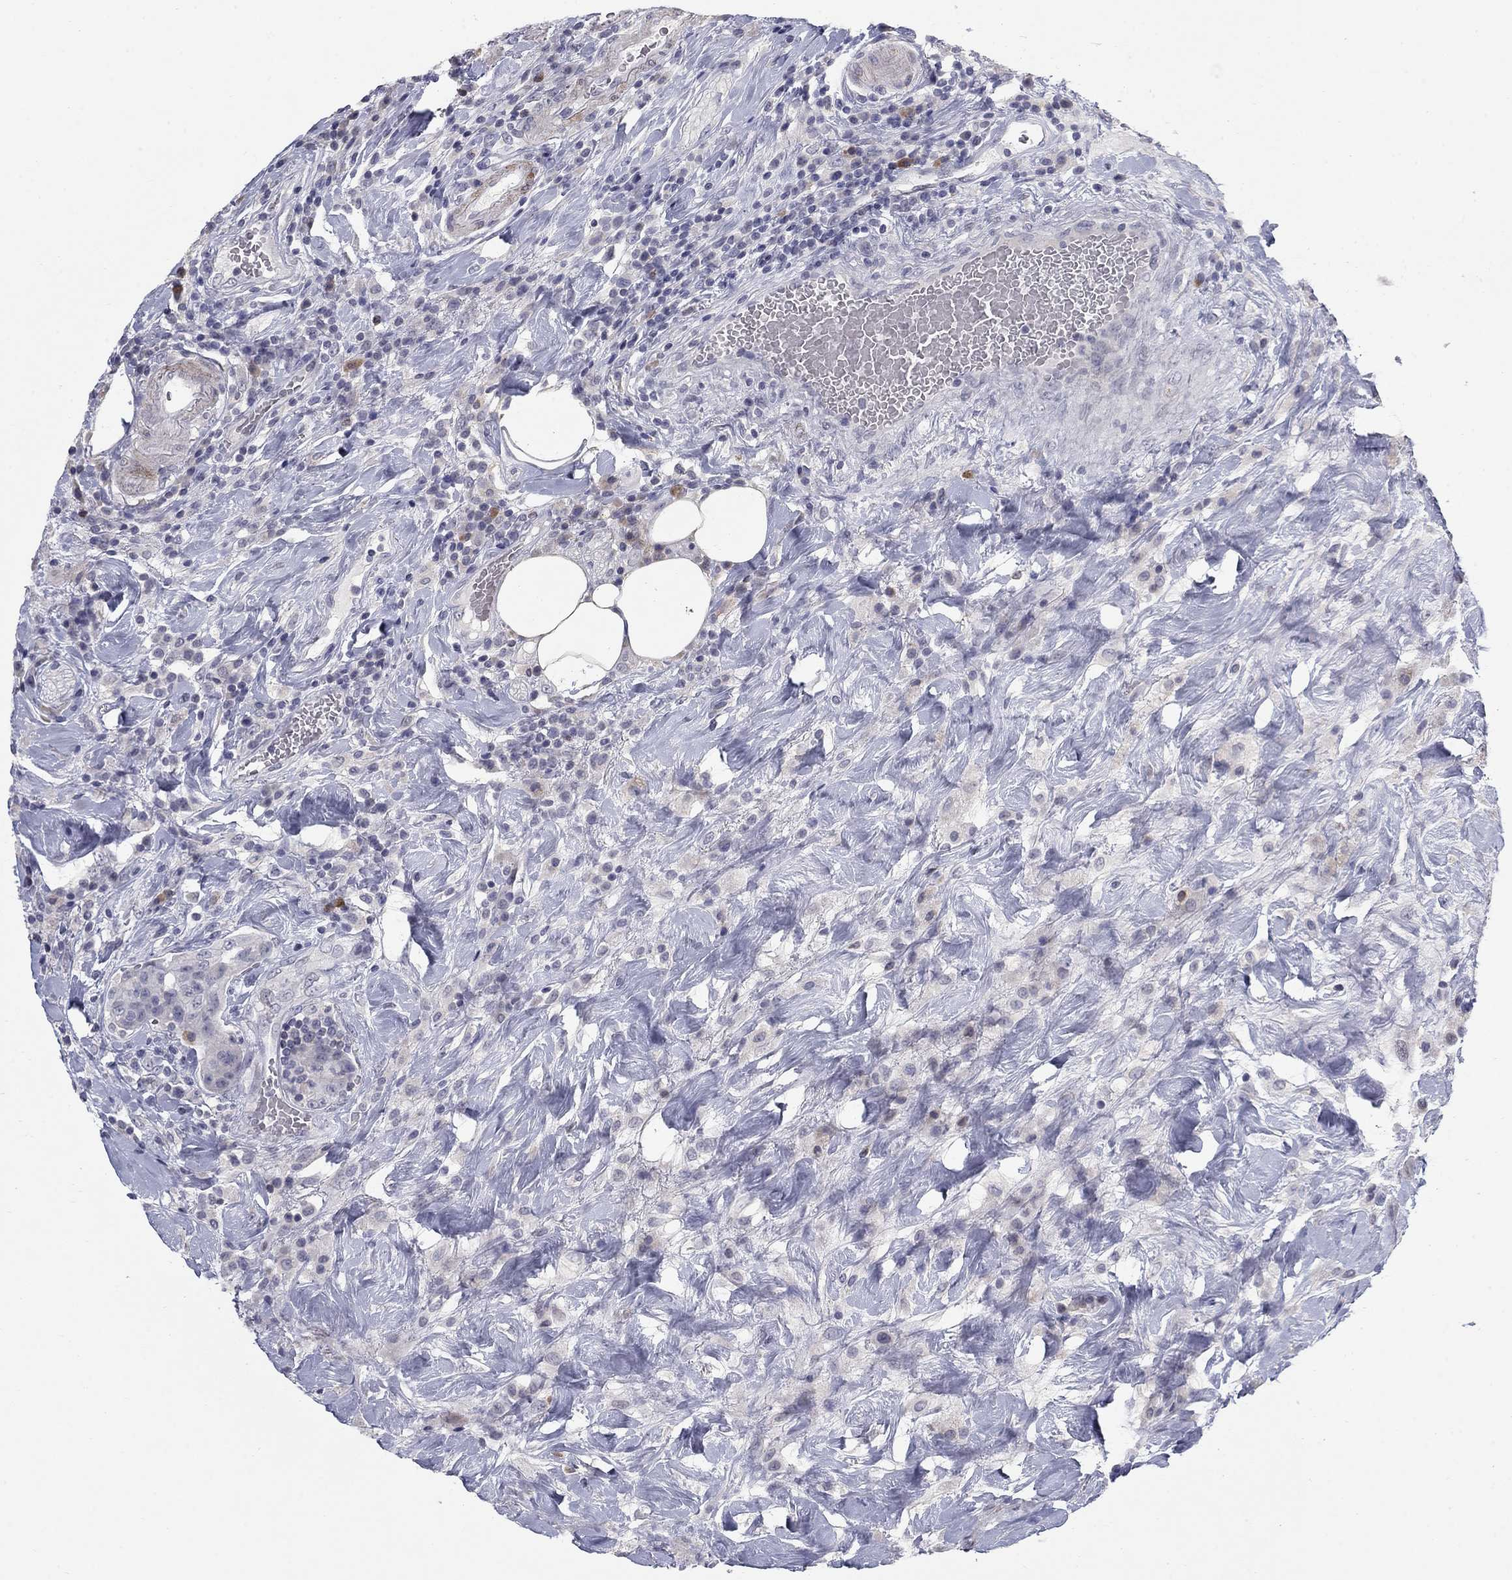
{"staining": {"intensity": "negative", "quantity": "none", "location": "none"}, "tissue": "colorectal cancer", "cell_type": "Tumor cells", "image_type": "cancer", "snomed": [{"axis": "morphology", "description": "Adenocarcinoma, NOS"}, {"axis": "topography", "description": "Colon"}], "caption": "Human colorectal cancer (adenocarcinoma) stained for a protein using IHC shows no staining in tumor cells.", "gene": "NTRK2", "patient": {"sex": "female", "age": 69}}